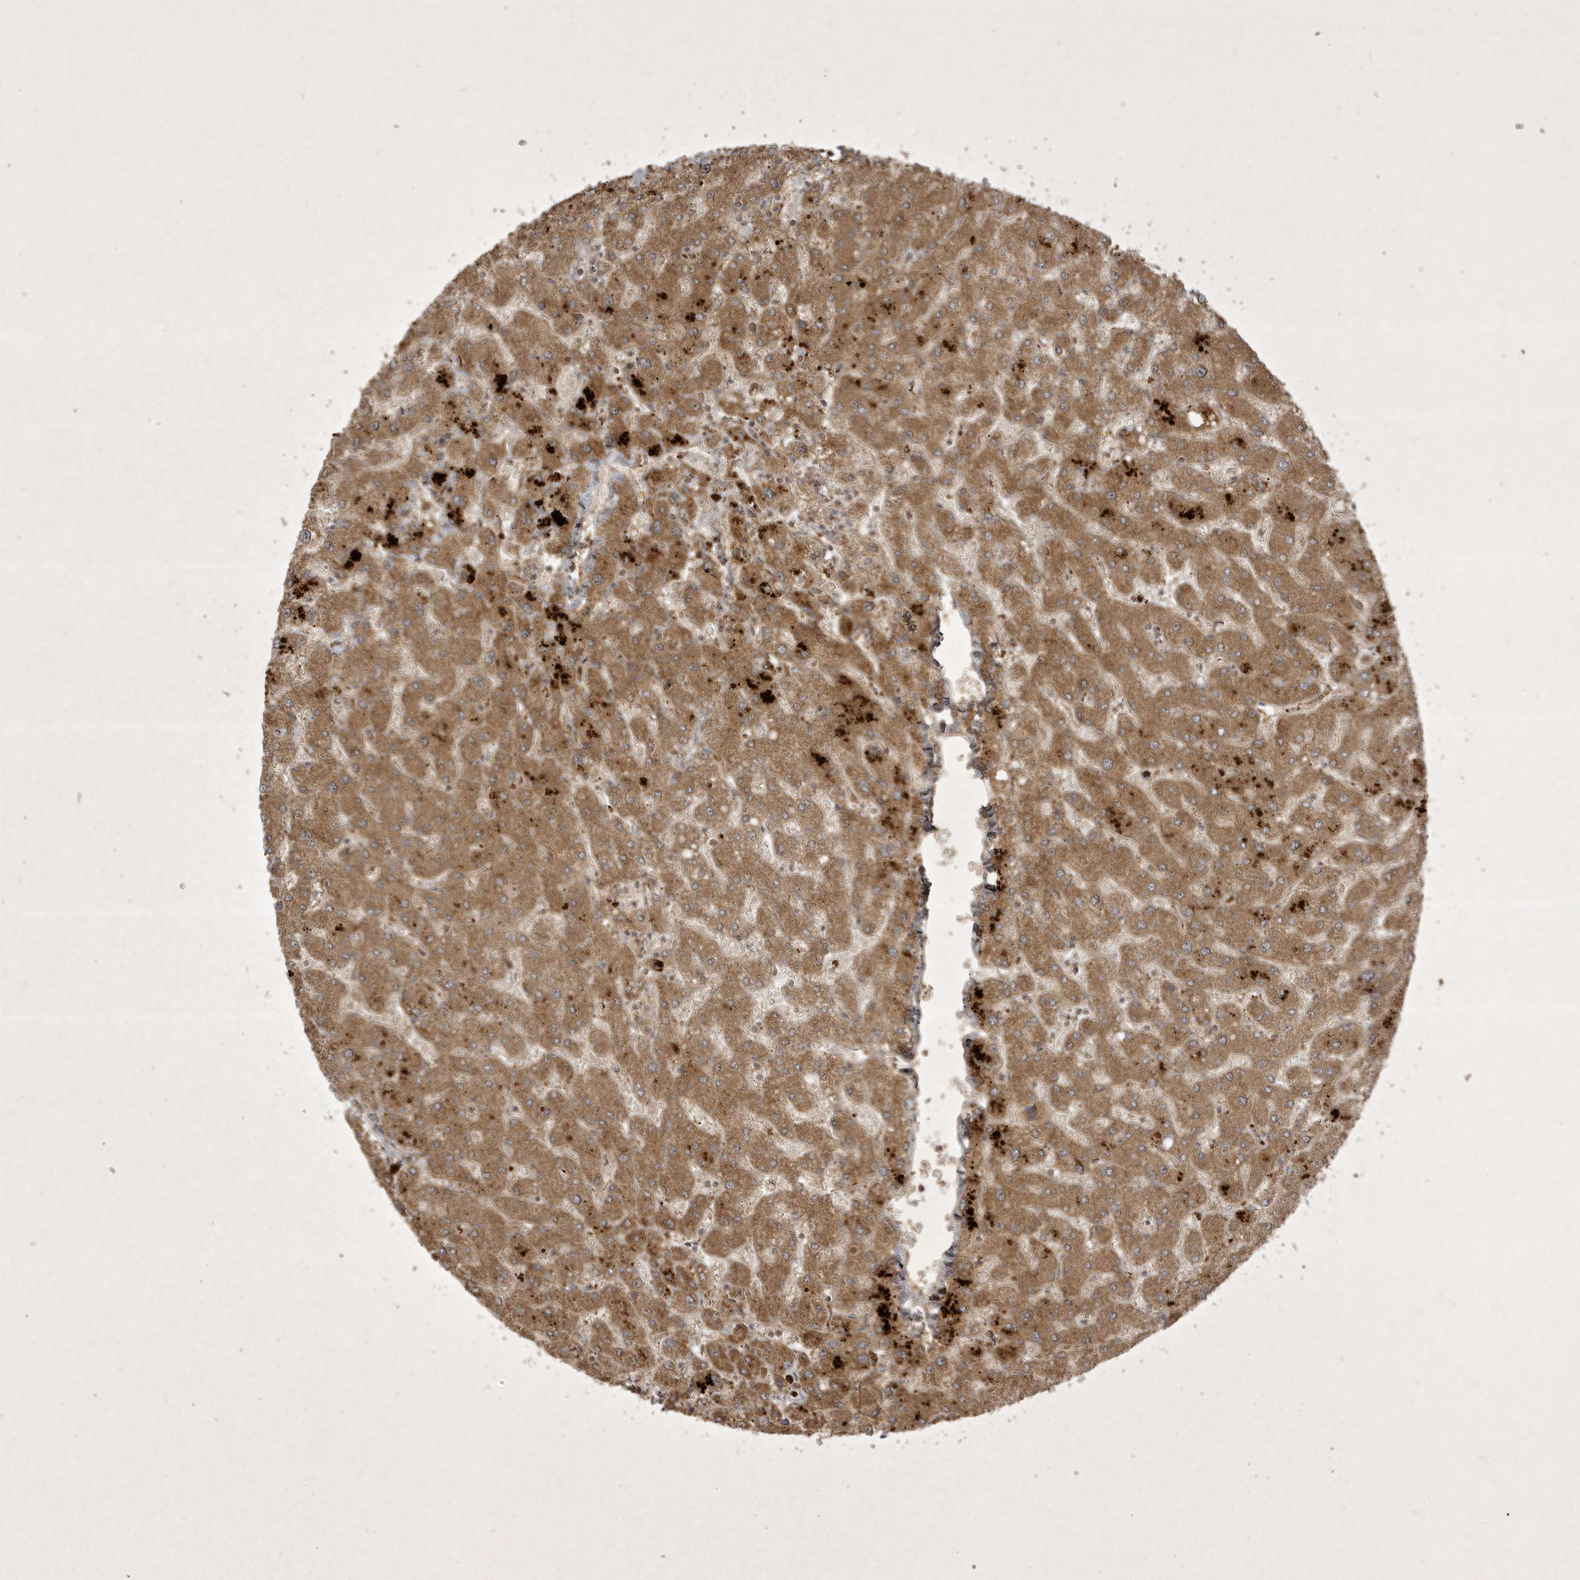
{"staining": {"intensity": "weak", "quantity": ">75%", "location": "cytoplasmic/membranous"}, "tissue": "liver", "cell_type": "Cholangiocytes", "image_type": "normal", "snomed": [{"axis": "morphology", "description": "Normal tissue, NOS"}, {"axis": "topography", "description": "Liver"}], "caption": "An IHC micrograph of unremarkable tissue is shown. Protein staining in brown shows weak cytoplasmic/membranous positivity in liver within cholangiocytes.", "gene": "FAM83C", "patient": {"sex": "male", "age": 55}}